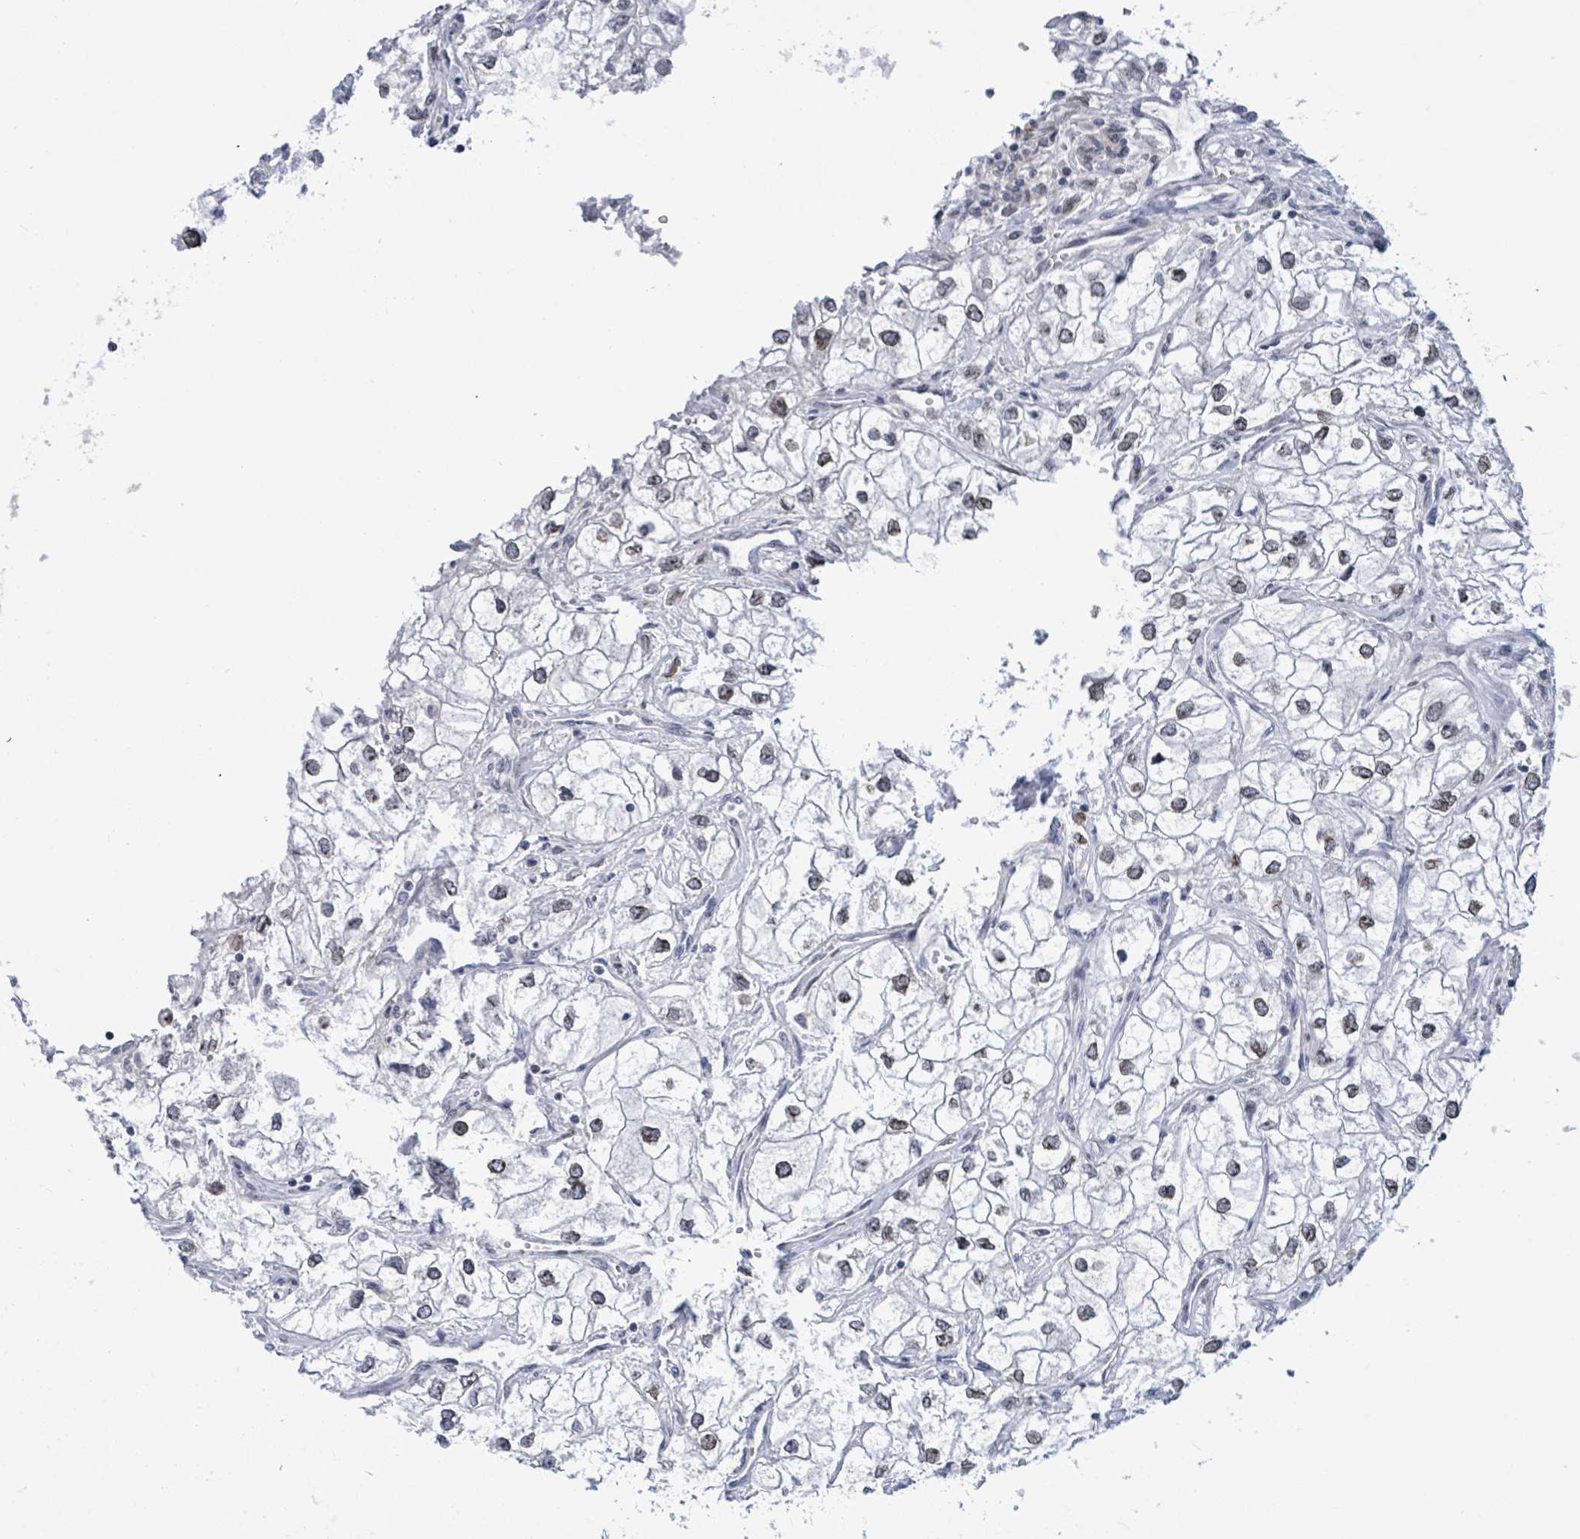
{"staining": {"intensity": "moderate", "quantity": "25%-75%", "location": "nuclear"}, "tissue": "renal cancer", "cell_type": "Tumor cells", "image_type": "cancer", "snomed": [{"axis": "morphology", "description": "Adenocarcinoma, NOS"}, {"axis": "topography", "description": "Kidney"}], "caption": "Renal cancer stained with DAB immunohistochemistry shows medium levels of moderate nuclear staining in about 25%-75% of tumor cells.", "gene": "RRN3", "patient": {"sex": "male", "age": 59}}